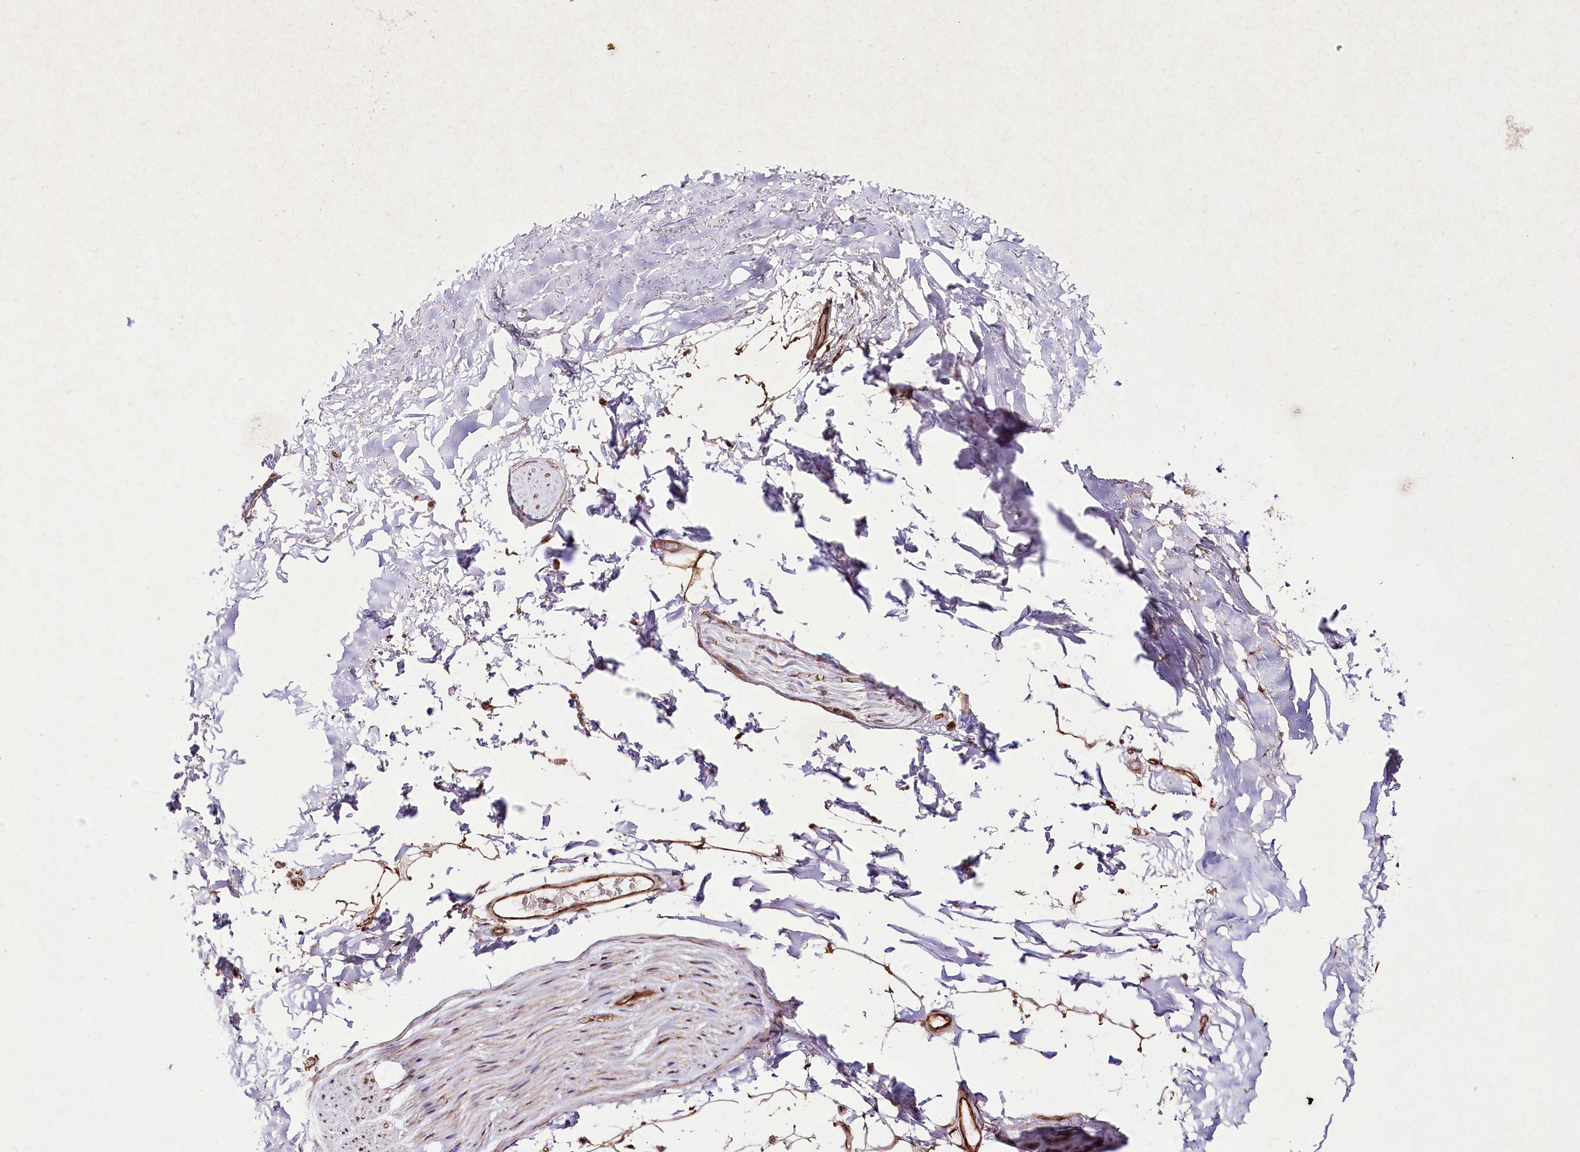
{"staining": {"intensity": "moderate", "quantity": ">75%", "location": "cytoplasmic/membranous"}, "tissue": "adipose tissue", "cell_type": "Adipocytes", "image_type": "normal", "snomed": [{"axis": "morphology", "description": "Normal tissue, NOS"}, {"axis": "topography", "description": "Cartilage tissue"}, {"axis": "topography", "description": "Bronchus"}], "caption": "Immunohistochemistry (IHC) histopathology image of normal adipose tissue: adipose tissue stained using immunohistochemistry (IHC) reveals medium levels of moderate protein expression localized specifically in the cytoplasmic/membranous of adipocytes, appearing as a cytoplasmic/membranous brown color.", "gene": "DHX29", "patient": {"sex": "female", "age": 73}}